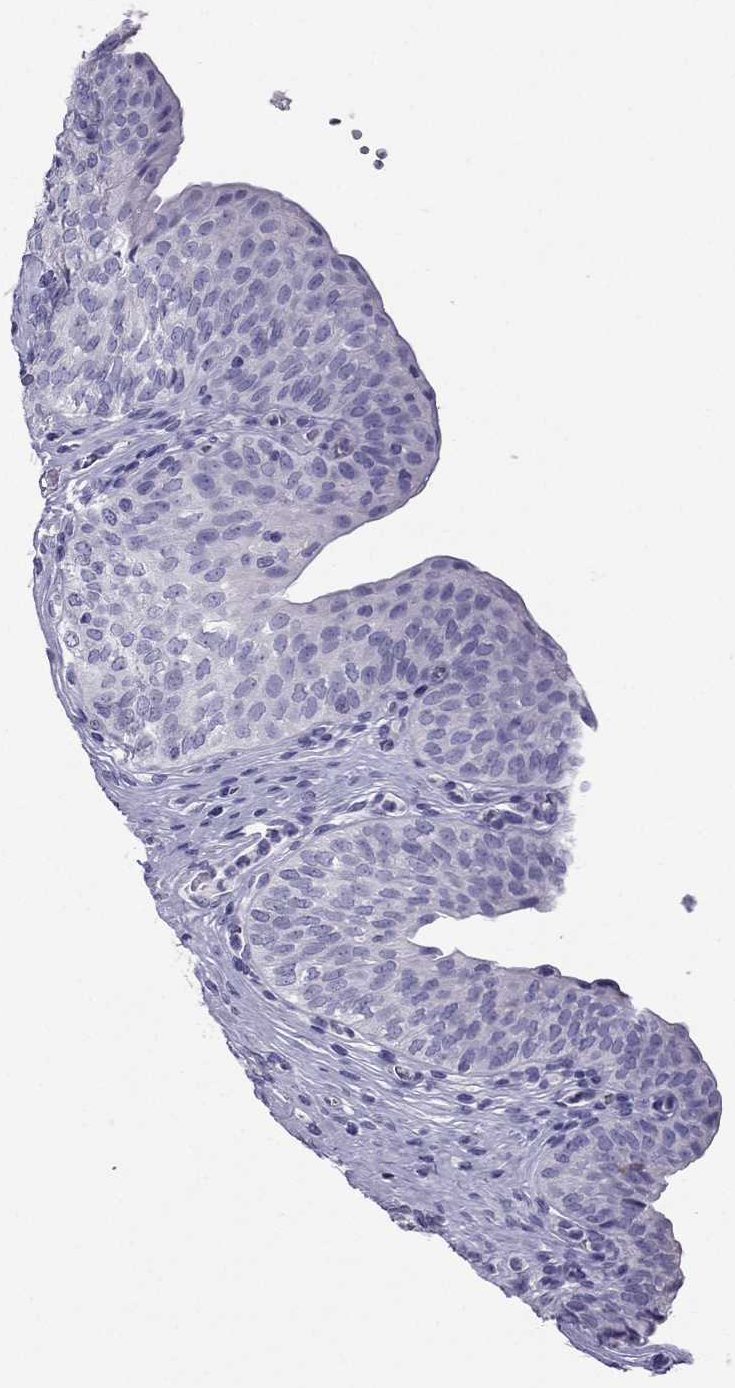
{"staining": {"intensity": "negative", "quantity": "none", "location": "none"}, "tissue": "urinary bladder", "cell_type": "Urothelial cells", "image_type": "normal", "snomed": [{"axis": "morphology", "description": "Normal tissue, NOS"}, {"axis": "topography", "description": "Urinary bladder"}], "caption": "This is an immunohistochemistry (IHC) image of unremarkable human urinary bladder. There is no positivity in urothelial cells.", "gene": "PDE6A", "patient": {"sex": "male", "age": 66}}